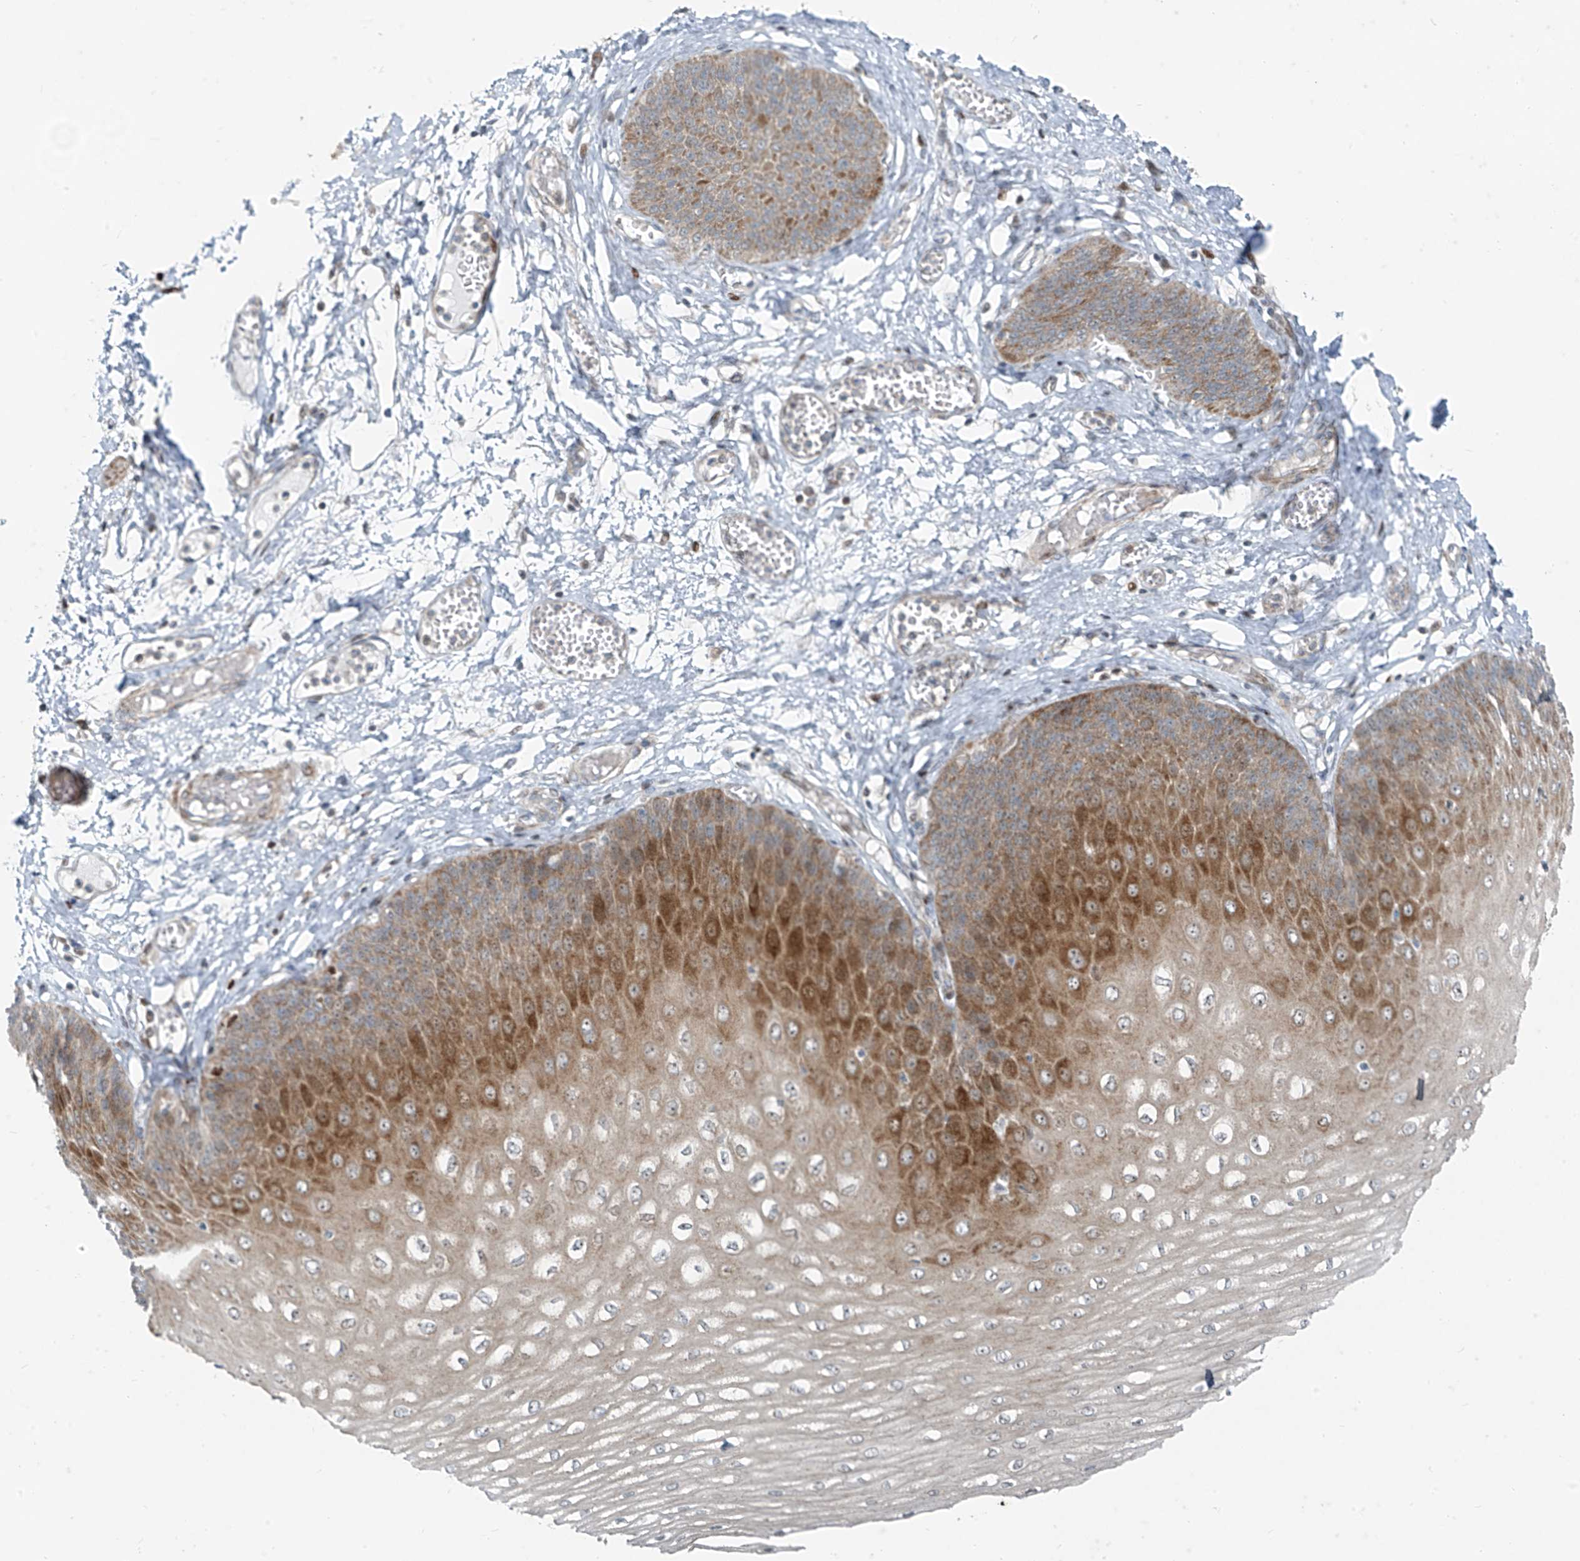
{"staining": {"intensity": "moderate", "quantity": ">75%", "location": "cytoplasmic/membranous"}, "tissue": "esophagus", "cell_type": "Squamous epithelial cells", "image_type": "normal", "snomed": [{"axis": "morphology", "description": "Normal tissue, NOS"}, {"axis": "topography", "description": "Esophagus"}], "caption": "This is a histology image of IHC staining of benign esophagus, which shows moderate staining in the cytoplasmic/membranous of squamous epithelial cells.", "gene": "PPCS", "patient": {"sex": "male", "age": 60}}